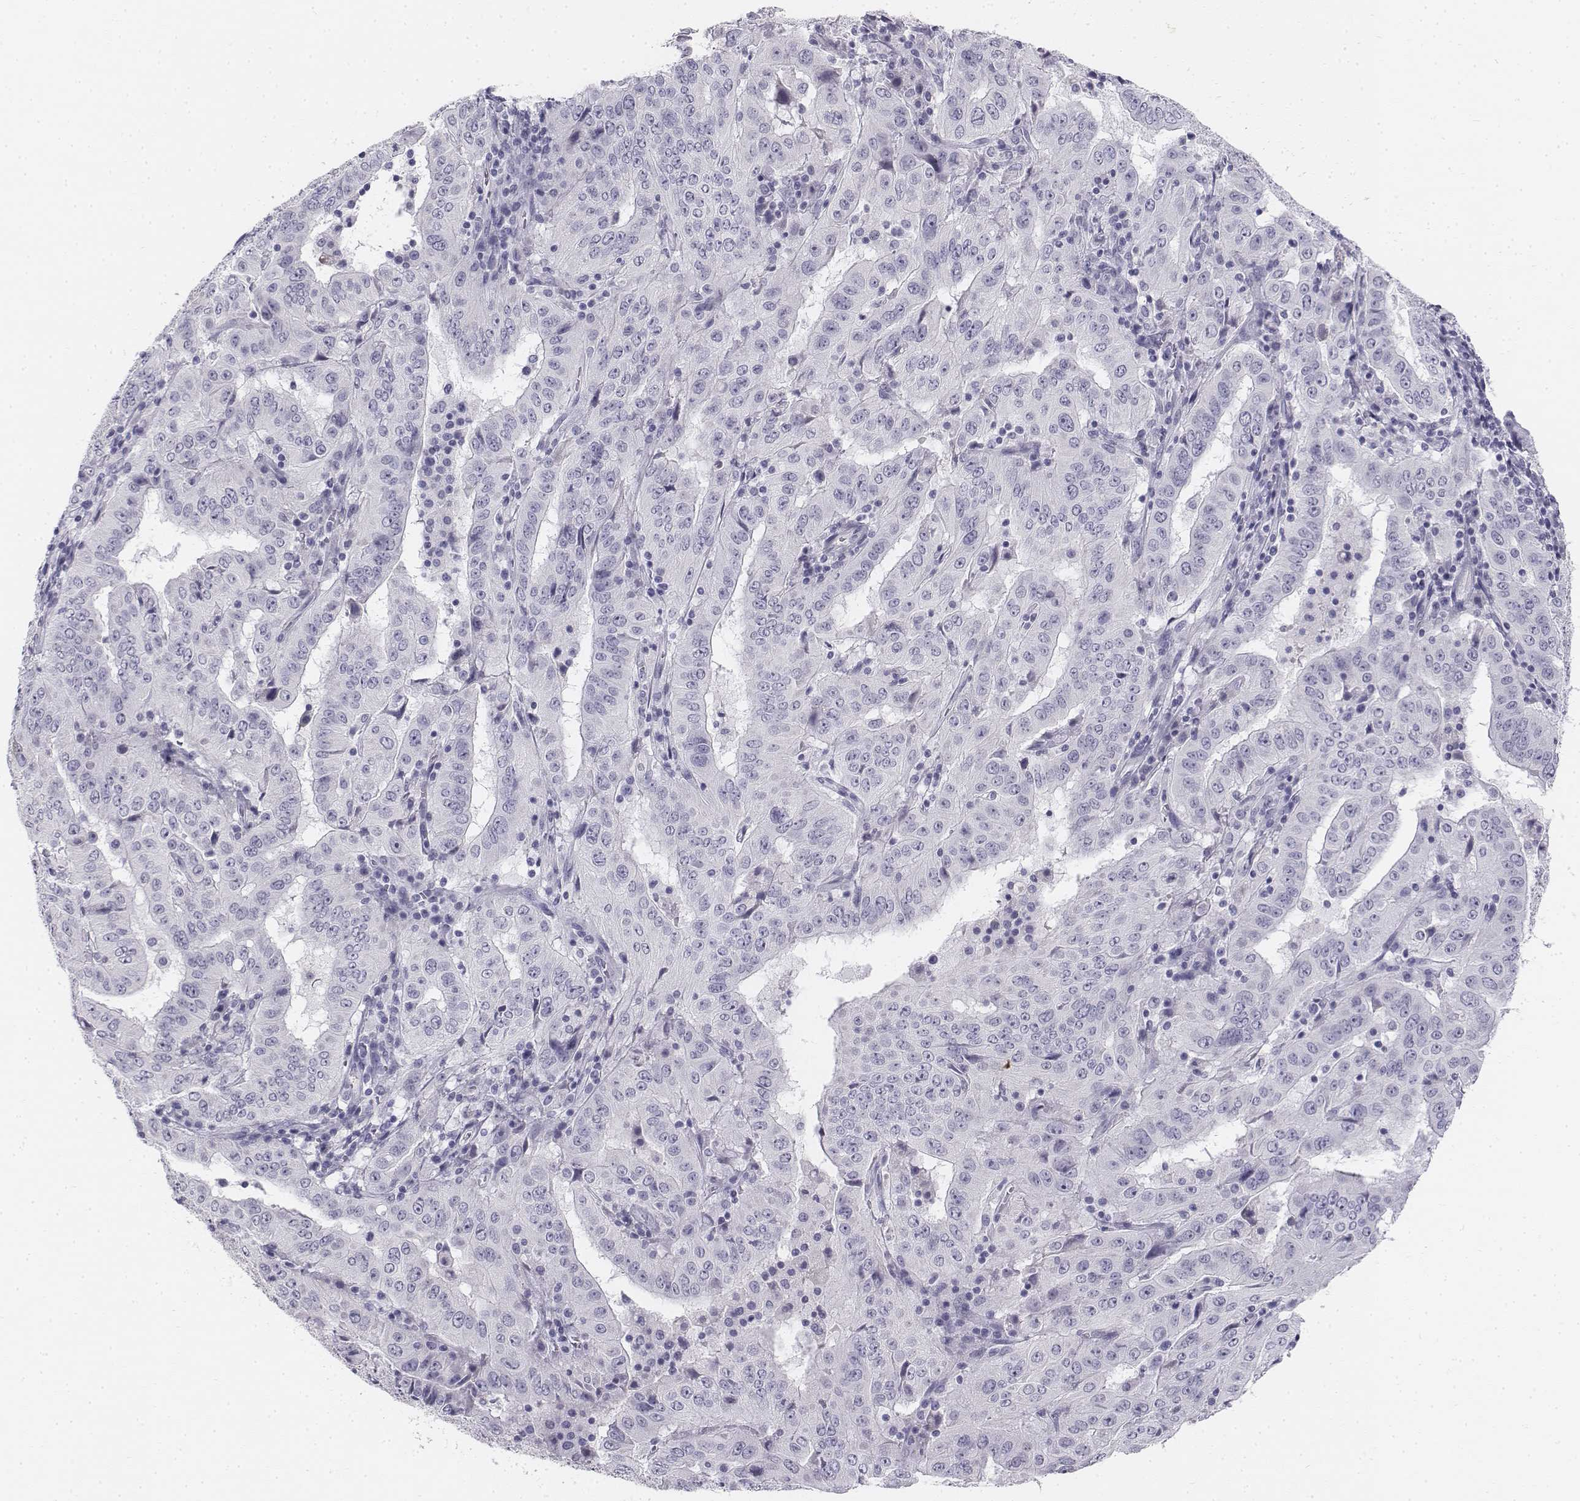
{"staining": {"intensity": "negative", "quantity": "none", "location": "none"}, "tissue": "pancreatic cancer", "cell_type": "Tumor cells", "image_type": "cancer", "snomed": [{"axis": "morphology", "description": "Adenocarcinoma, NOS"}, {"axis": "topography", "description": "Pancreas"}], "caption": "This is an immunohistochemistry micrograph of pancreatic cancer (adenocarcinoma). There is no expression in tumor cells.", "gene": "TH", "patient": {"sex": "male", "age": 63}}